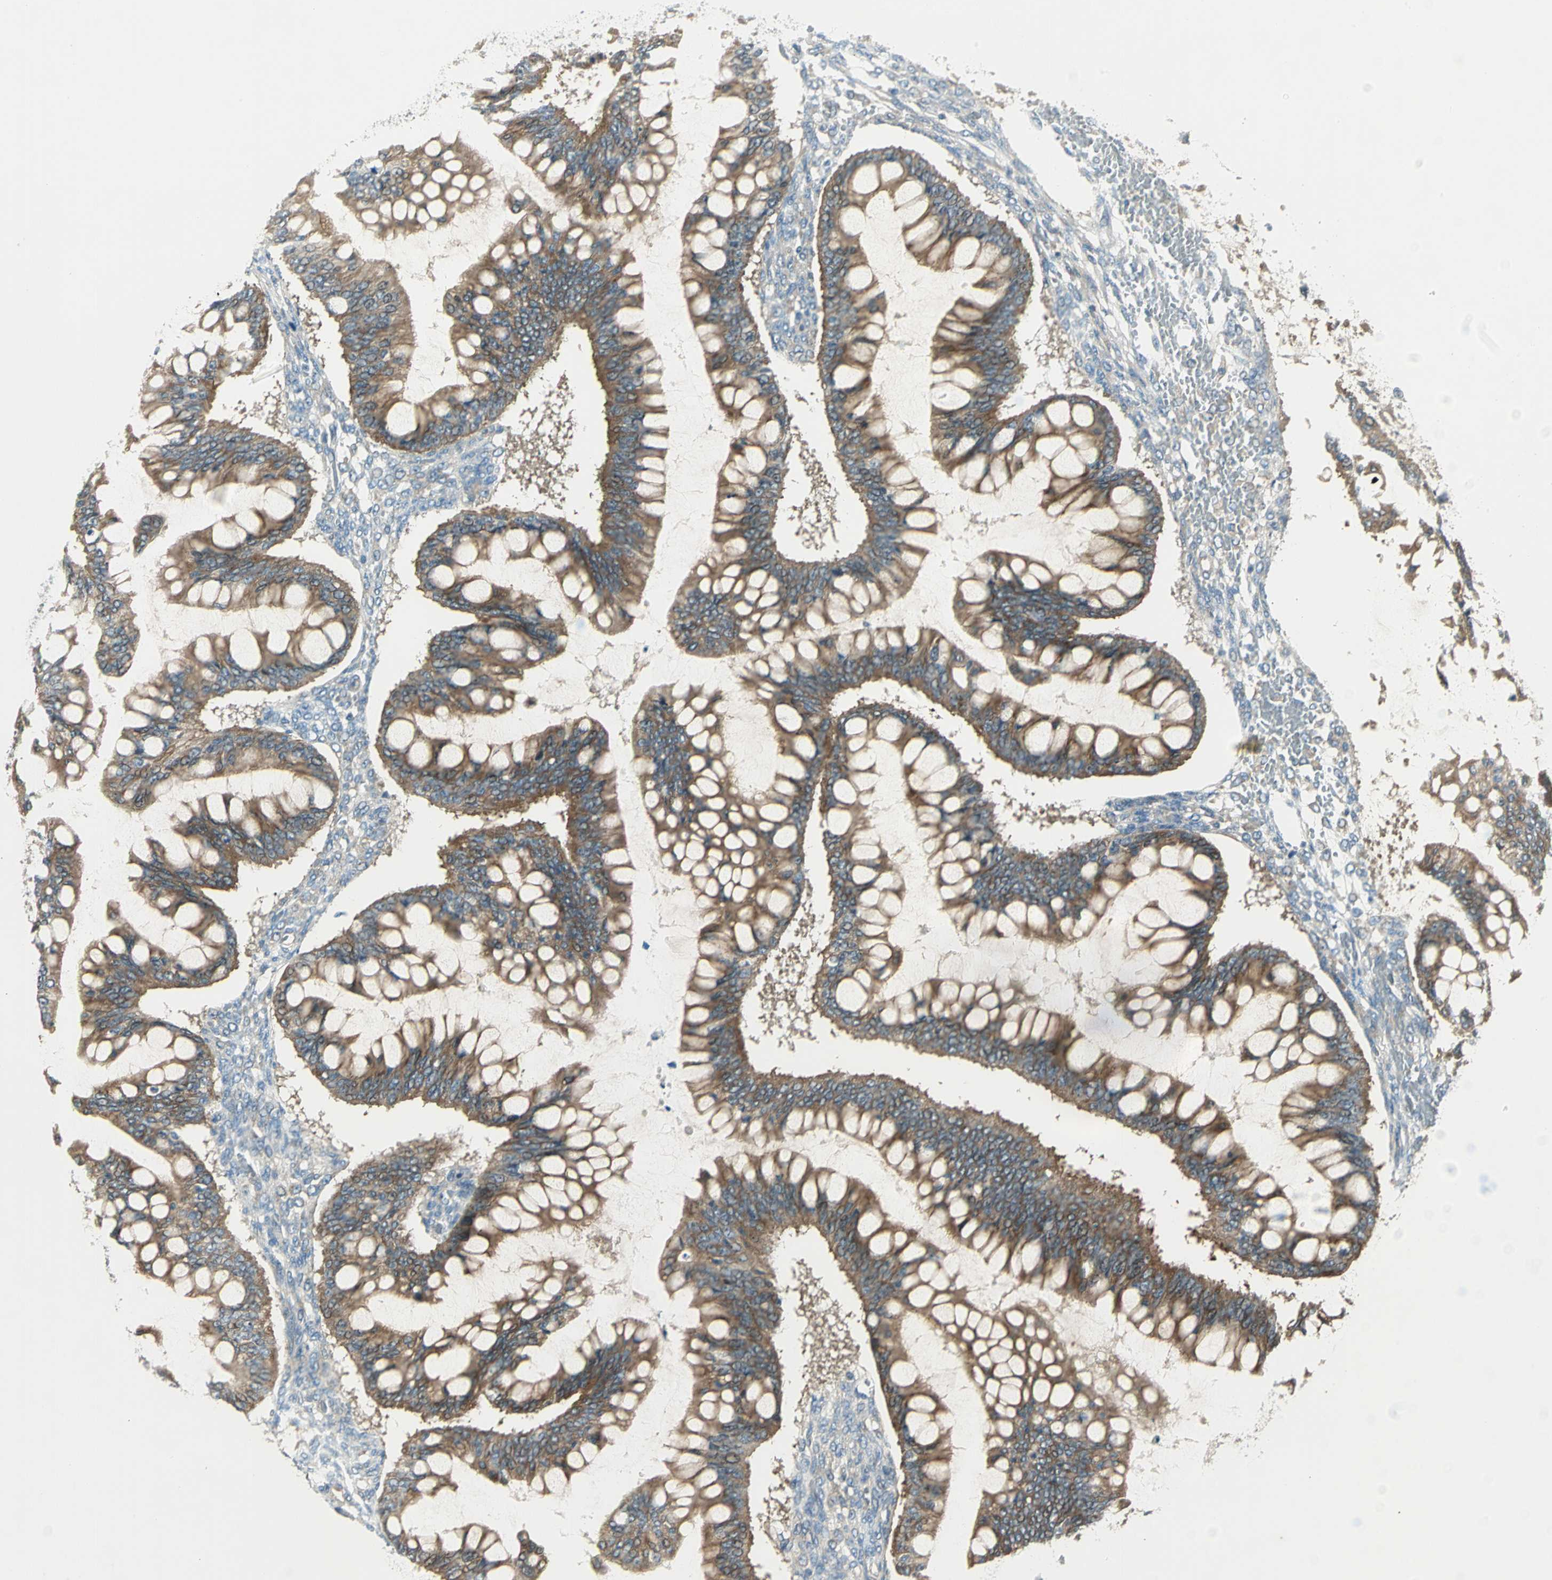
{"staining": {"intensity": "strong", "quantity": ">75%", "location": "cytoplasmic/membranous"}, "tissue": "ovarian cancer", "cell_type": "Tumor cells", "image_type": "cancer", "snomed": [{"axis": "morphology", "description": "Cystadenocarcinoma, mucinous, NOS"}, {"axis": "topography", "description": "Ovary"}], "caption": "The immunohistochemical stain labels strong cytoplasmic/membranous positivity in tumor cells of ovarian cancer (mucinous cystadenocarcinoma) tissue.", "gene": "PRKAA1", "patient": {"sex": "female", "age": 73}}